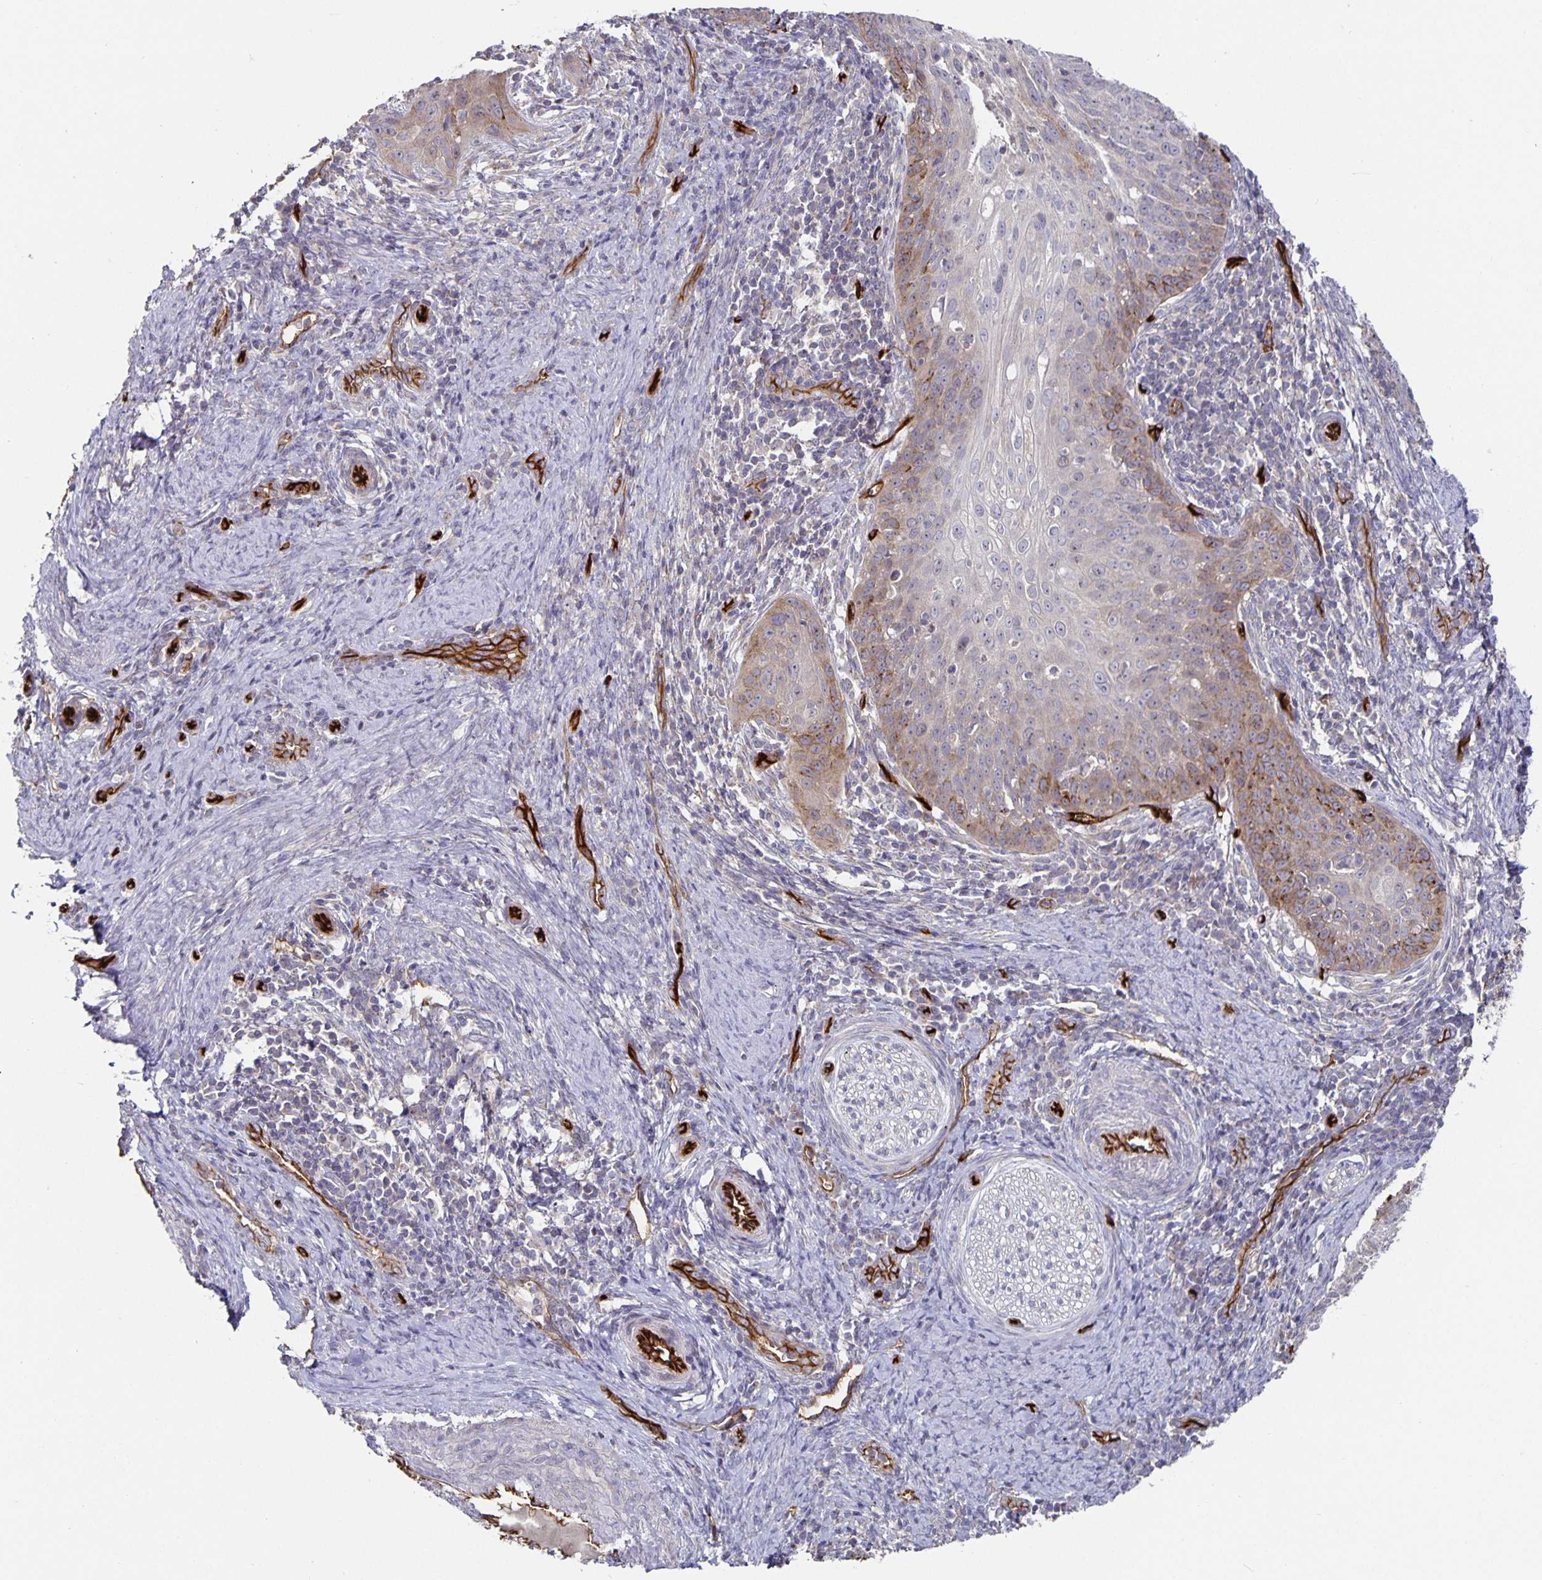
{"staining": {"intensity": "moderate", "quantity": "<25%", "location": "cytoplasmic/membranous"}, "tissue": "cervical cancer", "cell_type": "Tumor cells", "image_type": "cancer", "snomed": [{"axis": "morphology", "description": "Squamous cell carcinoma, NOS"}, {"axis": "topography", "description": "Cervix"}], "caption": "Moderate cytoplasmic/membranous positivity for a protein is appreciated in about <25% of tumor cells of cervical cancer (squamous cell carcinoma) using immunohistochemistry.", "gene": "PODXL", "patient": {"sex": "female", "age": 30}}